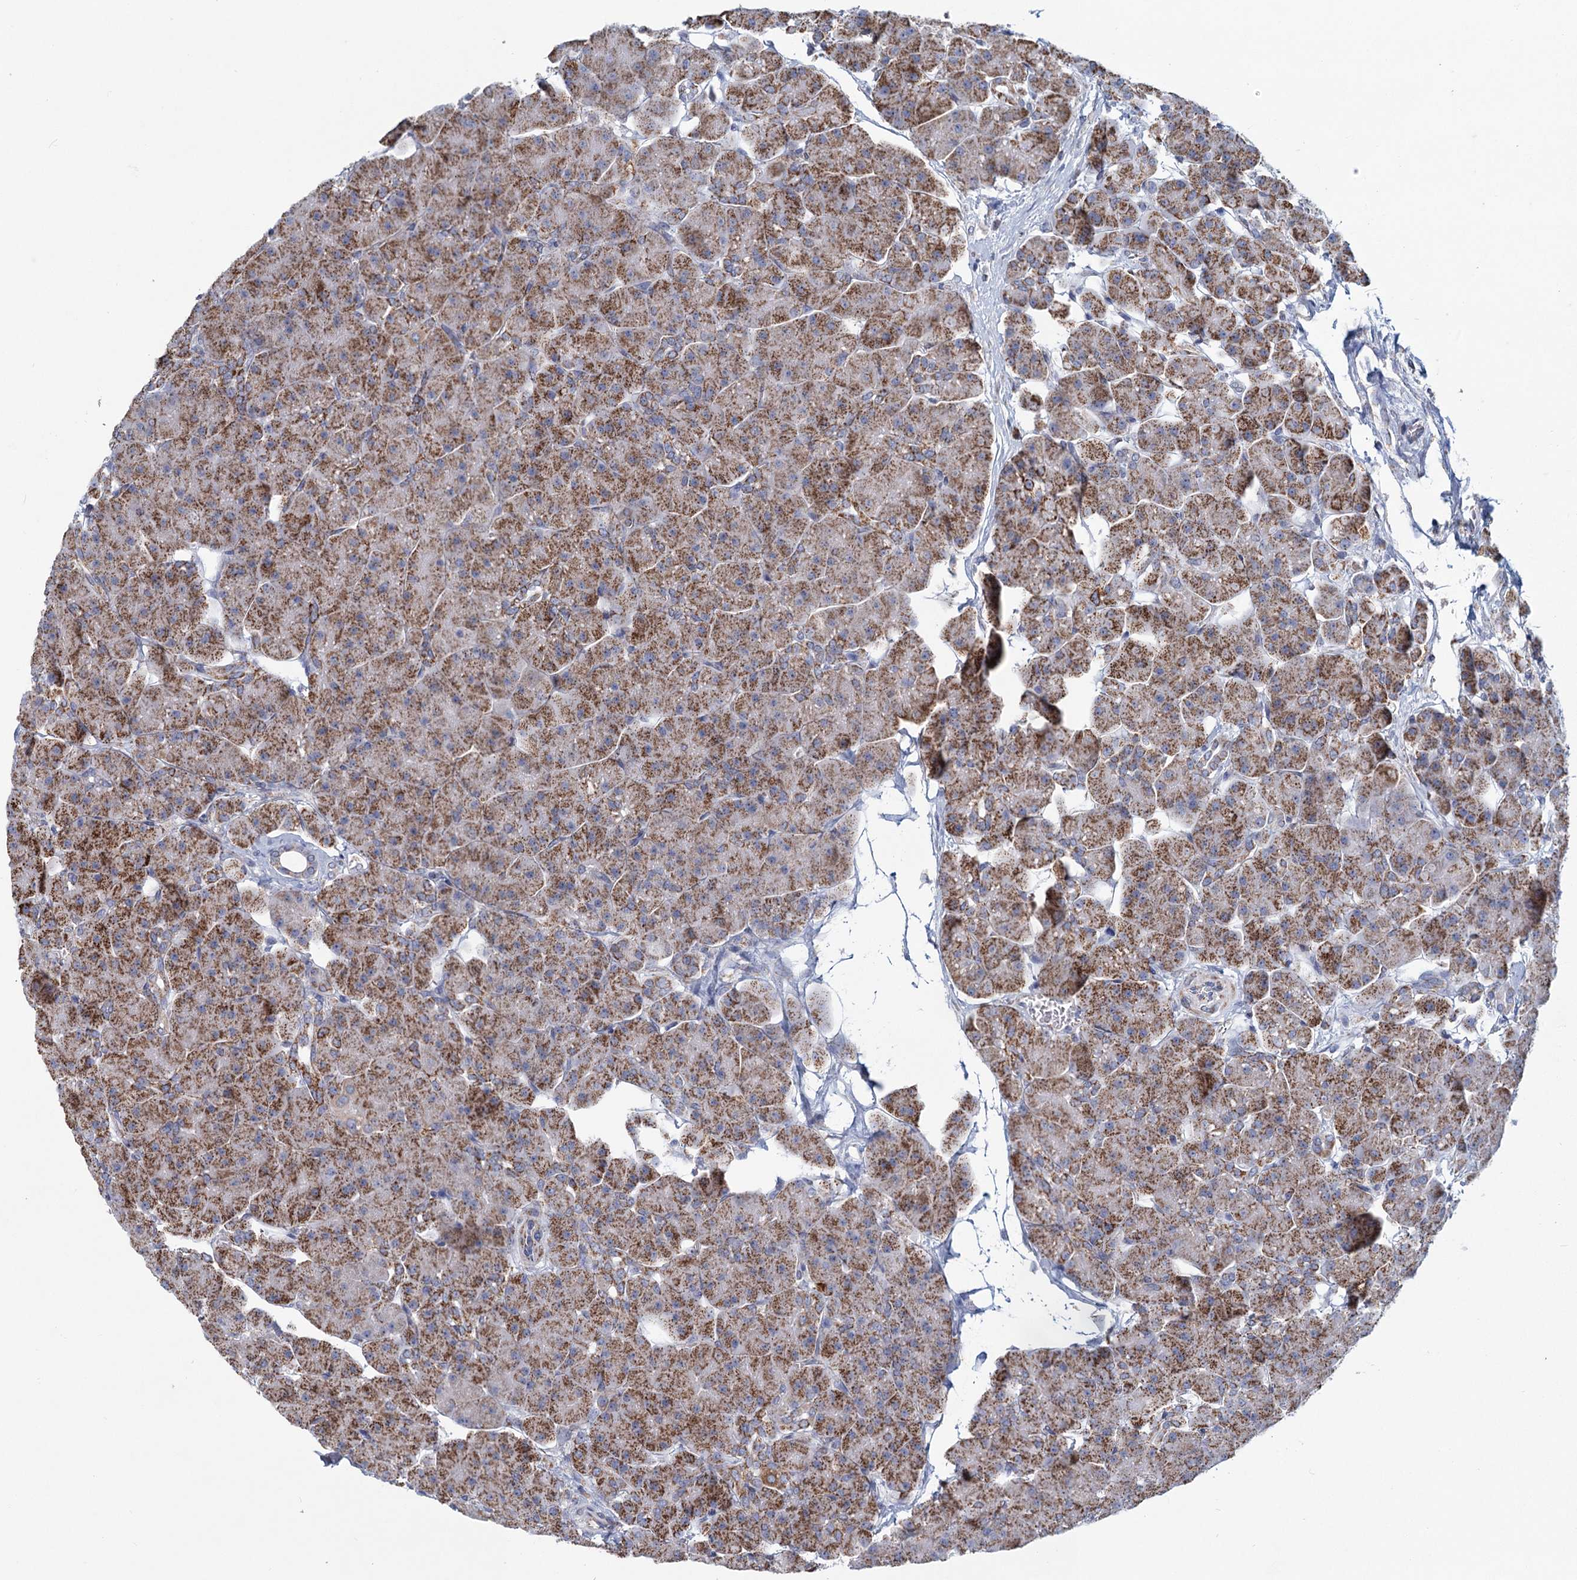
{"staining": {"intensity": "moderate", "quantity": ">75%", "location": "cytoplasmic/membranous"}, "tissue": "pancreas", "cell_type": "Exocrine glandular cells", "image_type": "normal", "snomed": [{"axis": "morphology", "description": "Normal tissue, NOS"}, {"axis": "topography", "description": "Pancreas"}], "caption": "Exocrine glandular cells display moderate cytoplasmic/membranous staining in about >75% of cells in unremarkable pancreas.", "gene": "NDUFC2", "patient": {"sex": "male", "age": 66}}